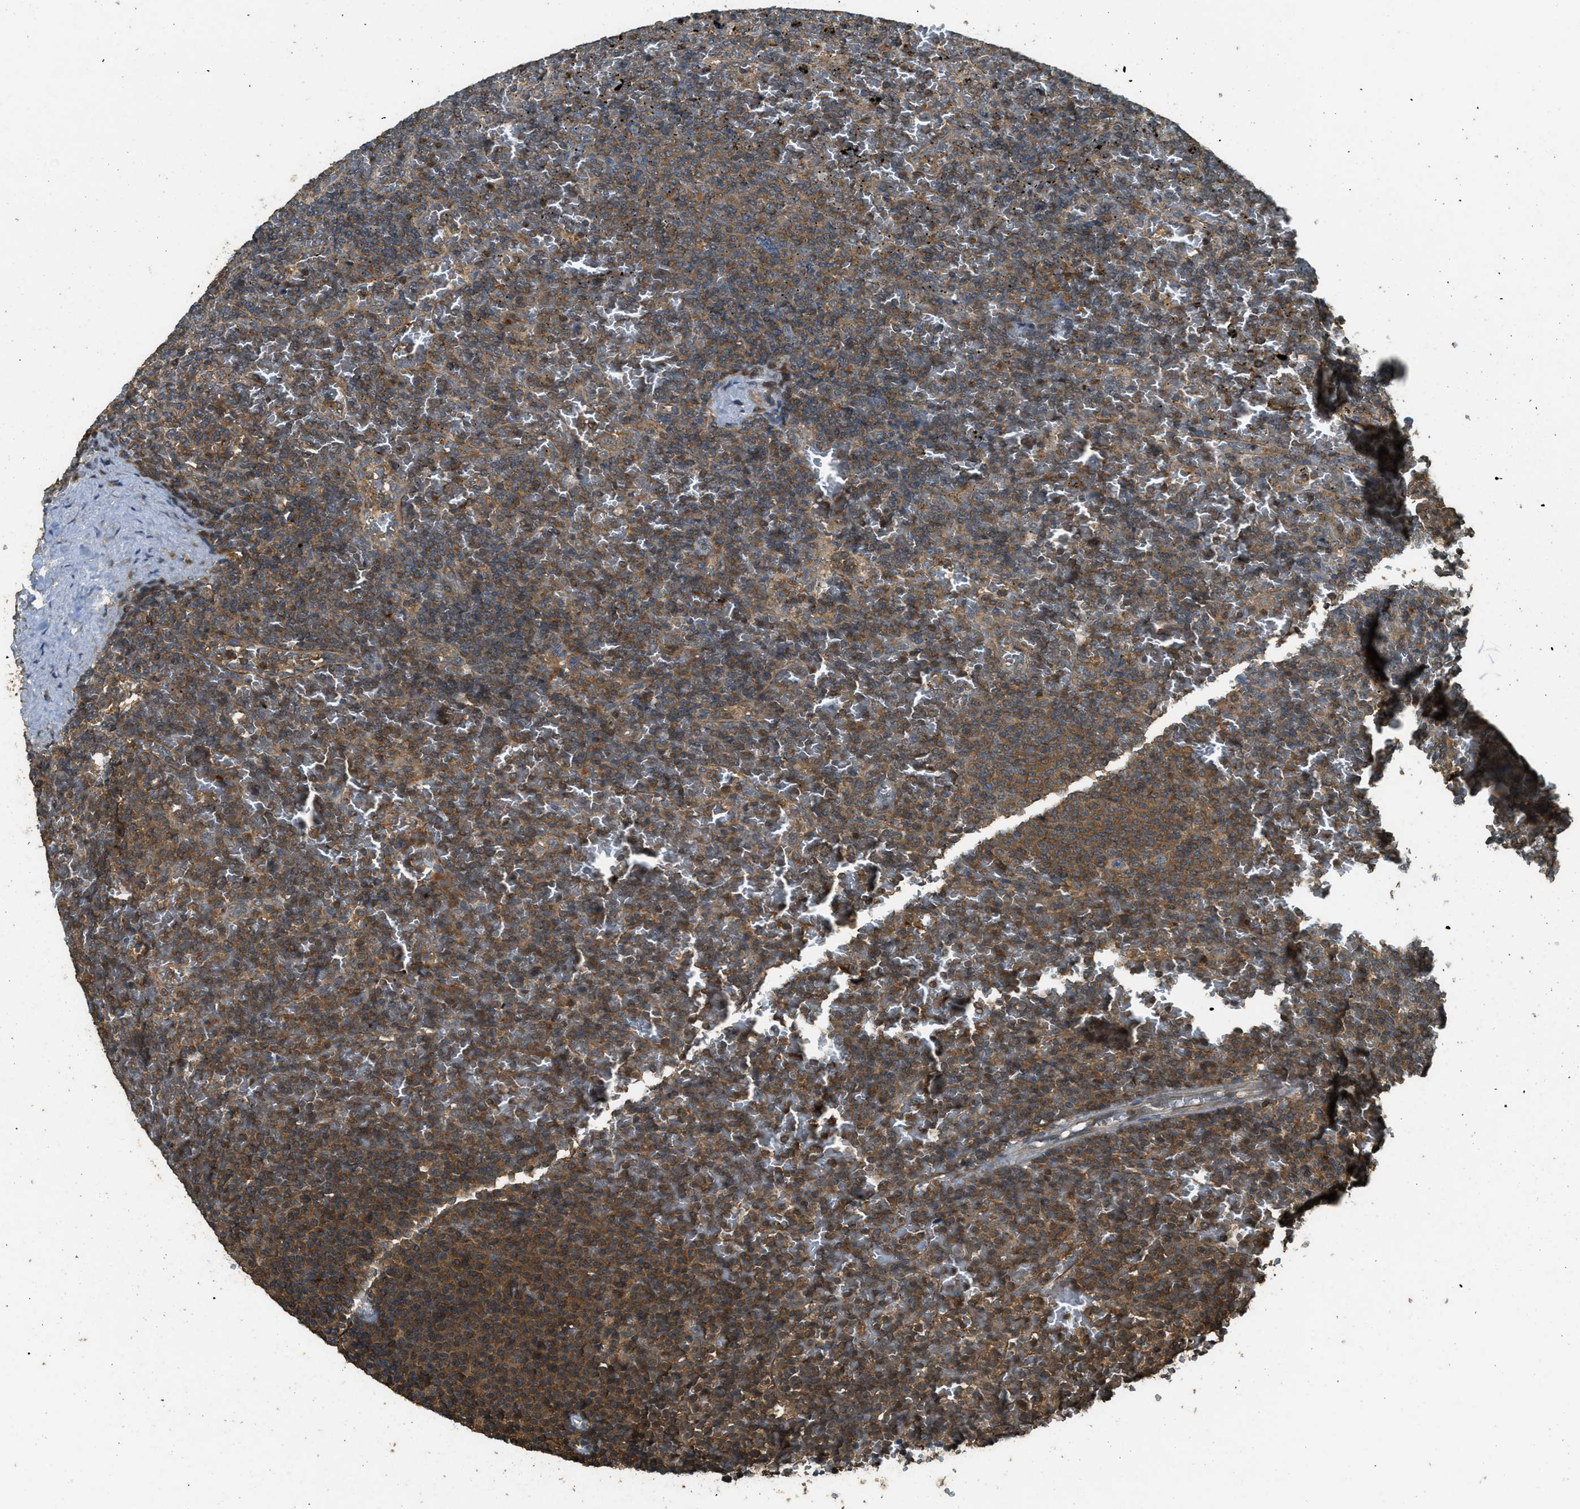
{"staining": {"intensity": "moderate", "quantity": ">75%", "location": "cytoplasmic/membranous"}, "tissue": "lymphoma", "cell_type": "Tumor cells", "image_type": "cancer", "snomed": [{"axis": "morphology", "description": "Malignant lymphoma, non-Hodgkin's type, Low grade"}, {"axis": "topography", "description": "Spleen"}], "caption": "Immunohistochemical staining of human lymphoma reveals medium levels of moderate cytoplasmic/membranous staining in about >75% of tumor cells. (Stains: DAB (3,3'-diaminobenzidine) in brown, nuclei in blue, Microscopy: brightfield microscopy at high magnification).", "gene": "PPP6R3", "patient": {"sex": "female", "age": 77}}